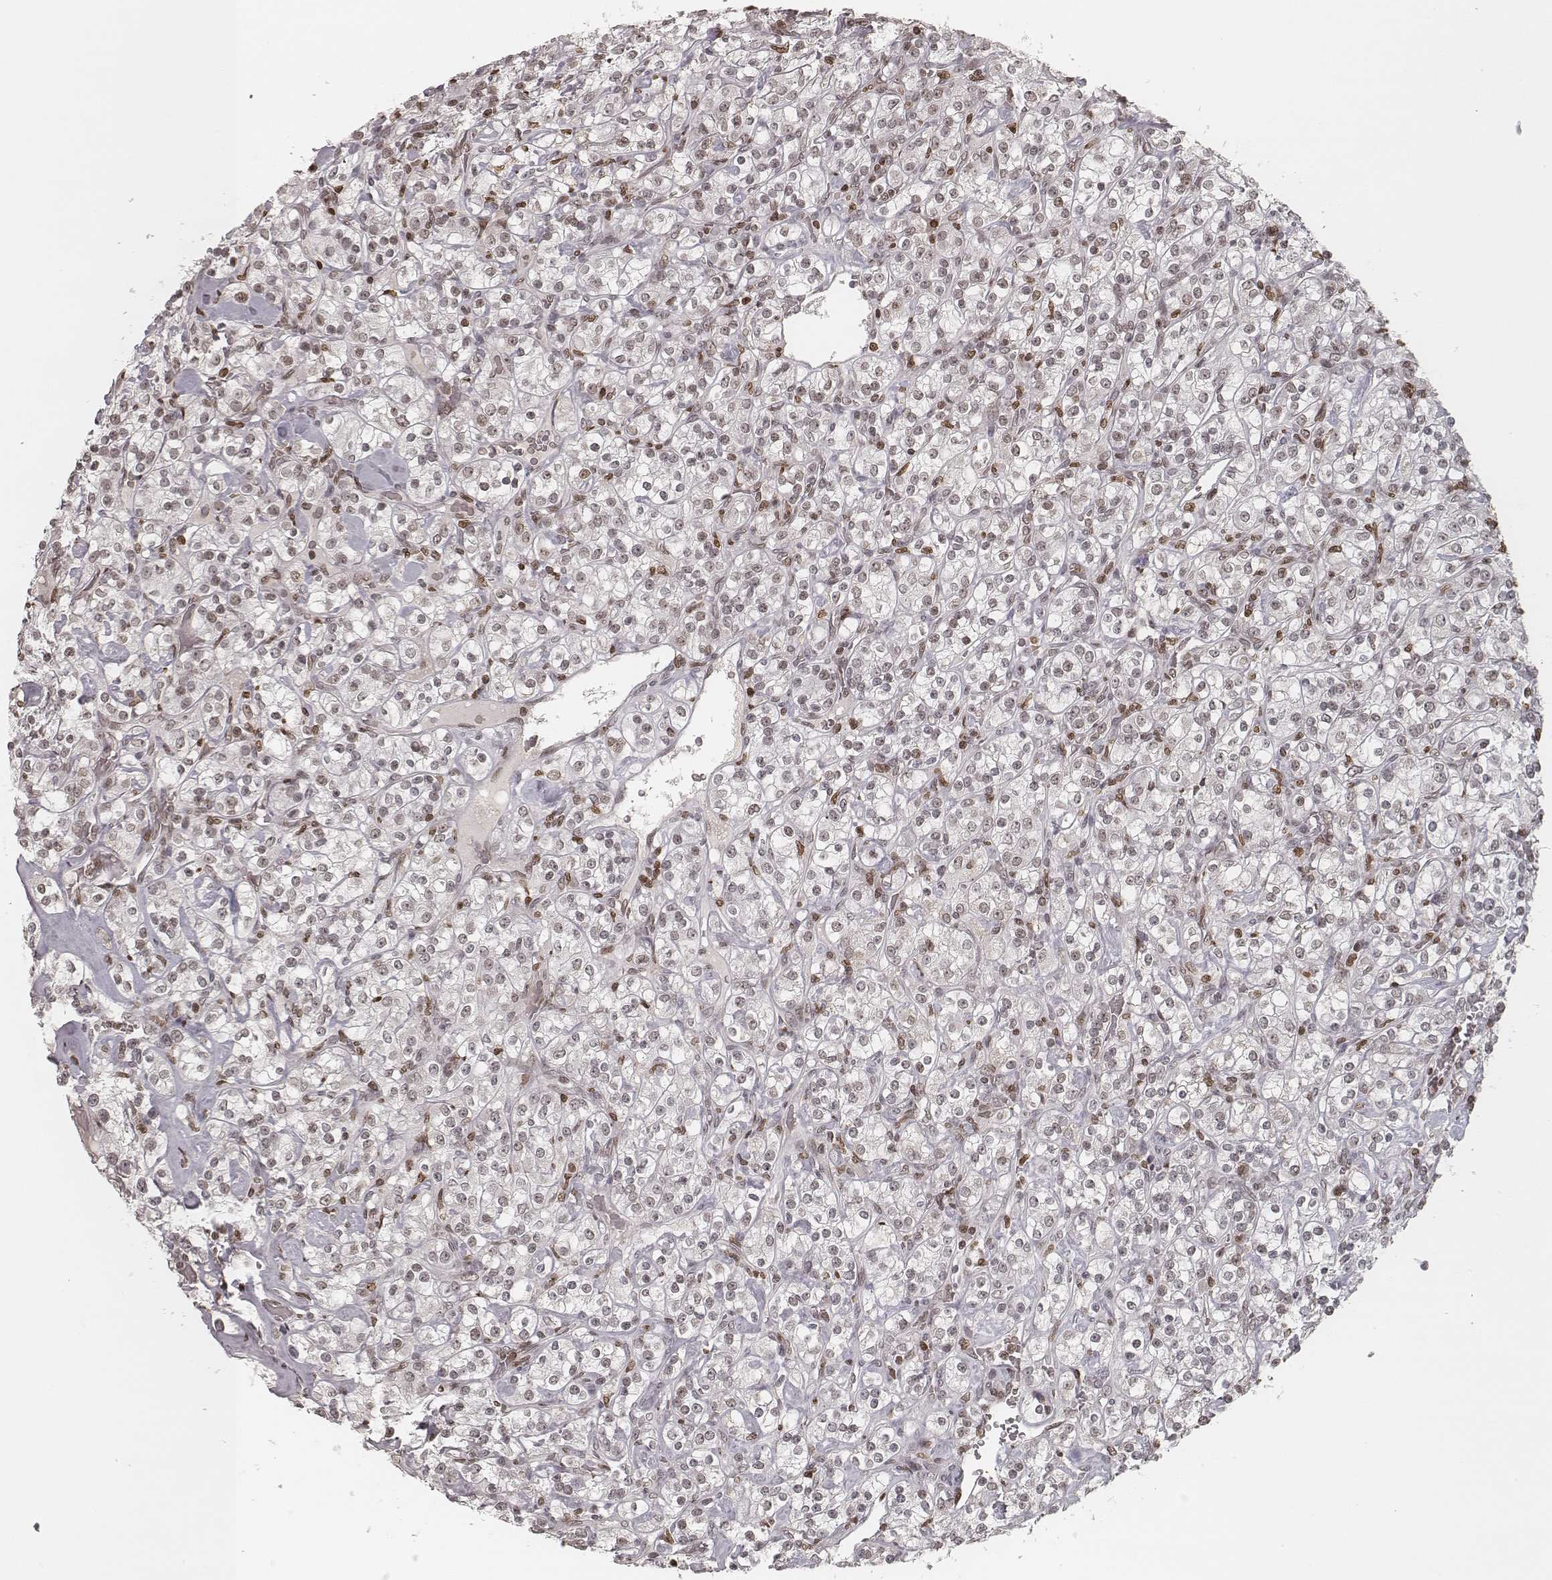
{"staining": {"intensity": "negative", "quantity": "none", "location": "none"}, "tissue": "renal cancer", "cell_type": "Tumor cells", "image_type": "cancer", "snomed": [{"axis": "morphology", "description": "Adenocarcinoma, NOS"}, {"axis": "topography", "description": "Kidney"}], "caption": "Tumor cells show no significant protein staining in adenocarcinoma (renal).", "gene": "HMGA2", "patient": {"sex": "male", "age": 77}}